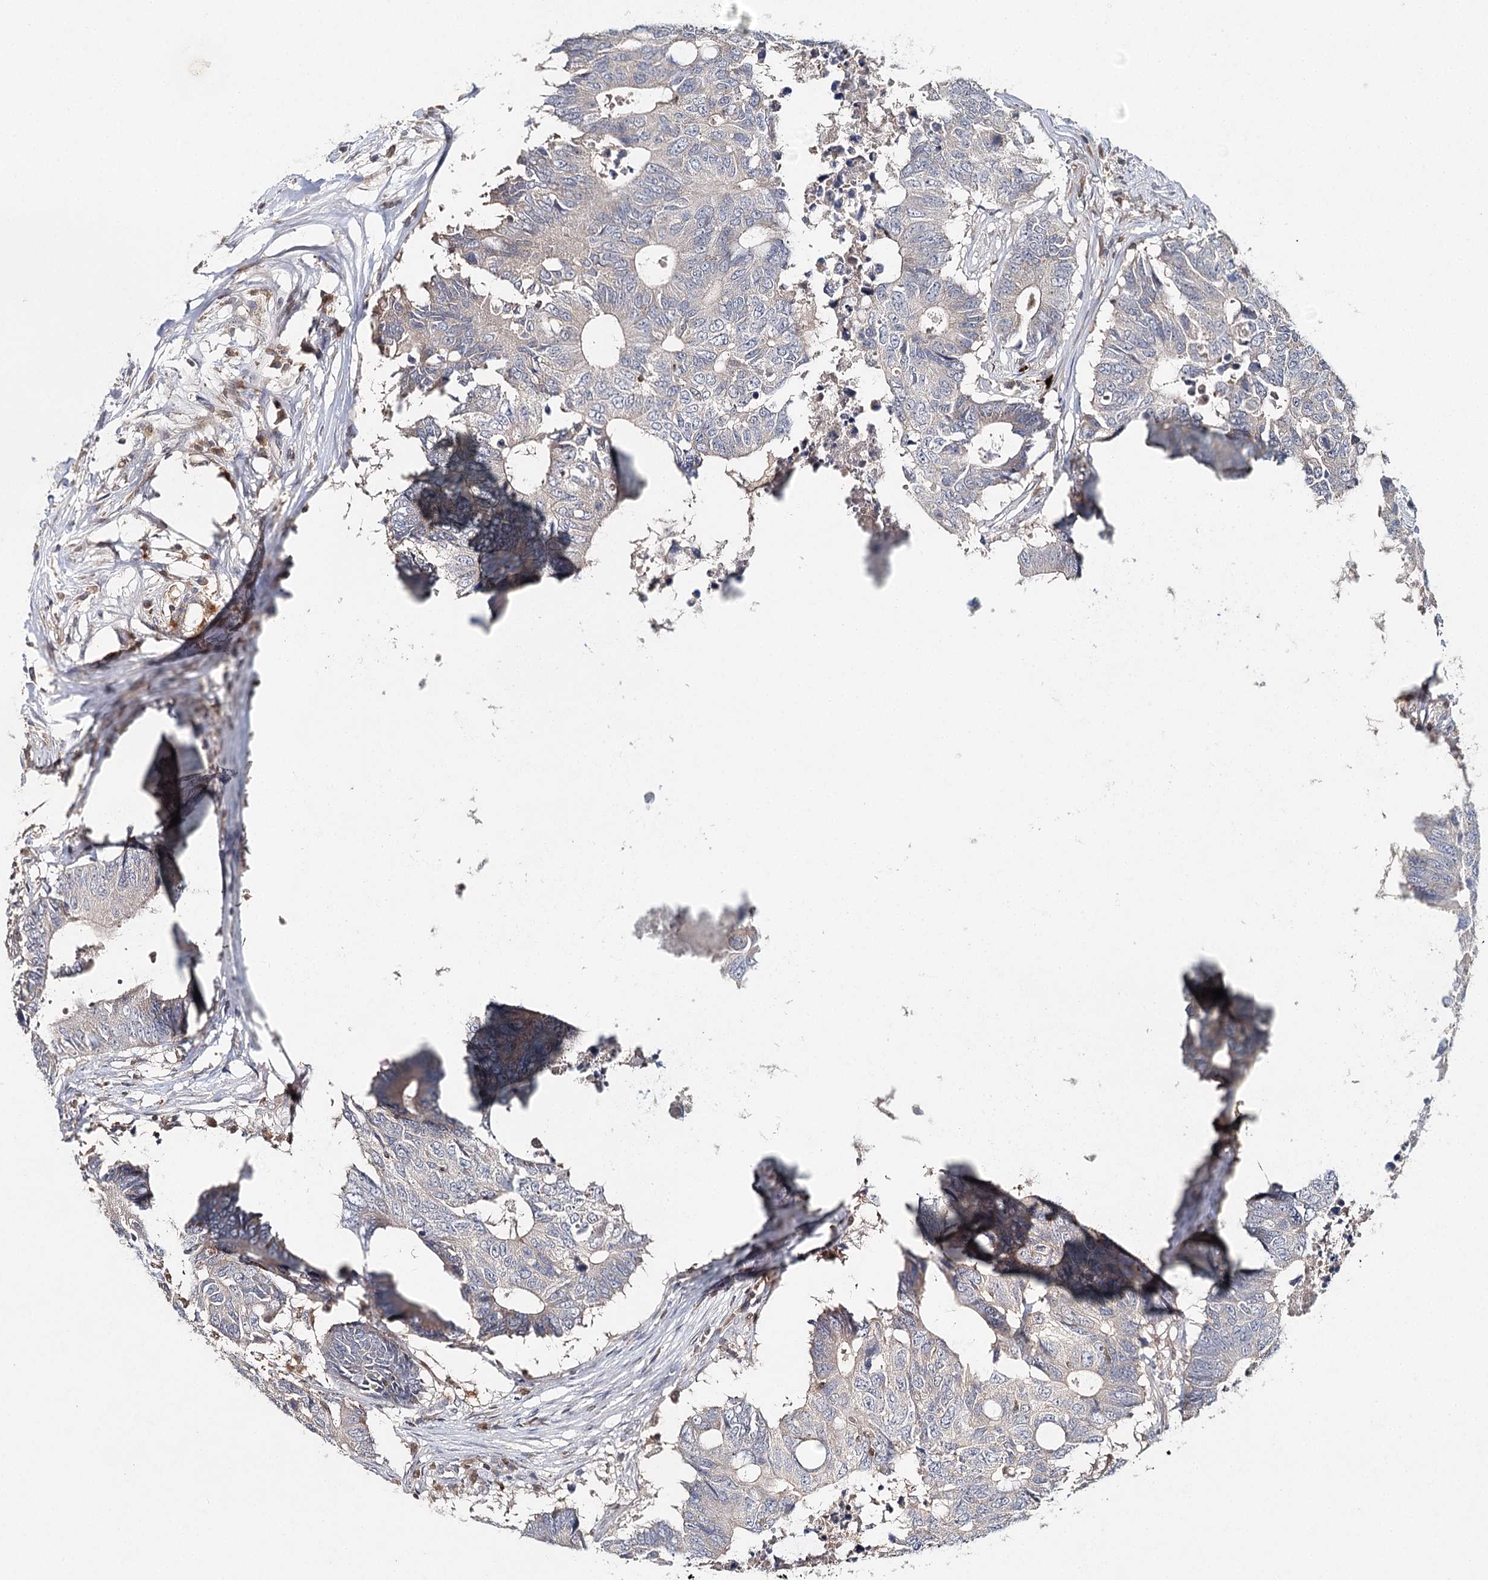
{"staining": {"intensity": "negative", "quantity": "none", "location": "none"}, "tissue": "colorectal cancer", "cell_type": "Tumor cells", "image_type": "cancer", "snomed": [{"axis": "morphology", "description": "Adenocarcinoma, NOS"}, {"axis": "topography", "description": "Colon"}], "caption": "DAB immunohistochemical staining of colorectal cancer demonstrates no significant staining in tumor cells. Nuclei are stained in blue.", "gene": "SLC41A2", "patient": {"sex": "male", "age": 71}}